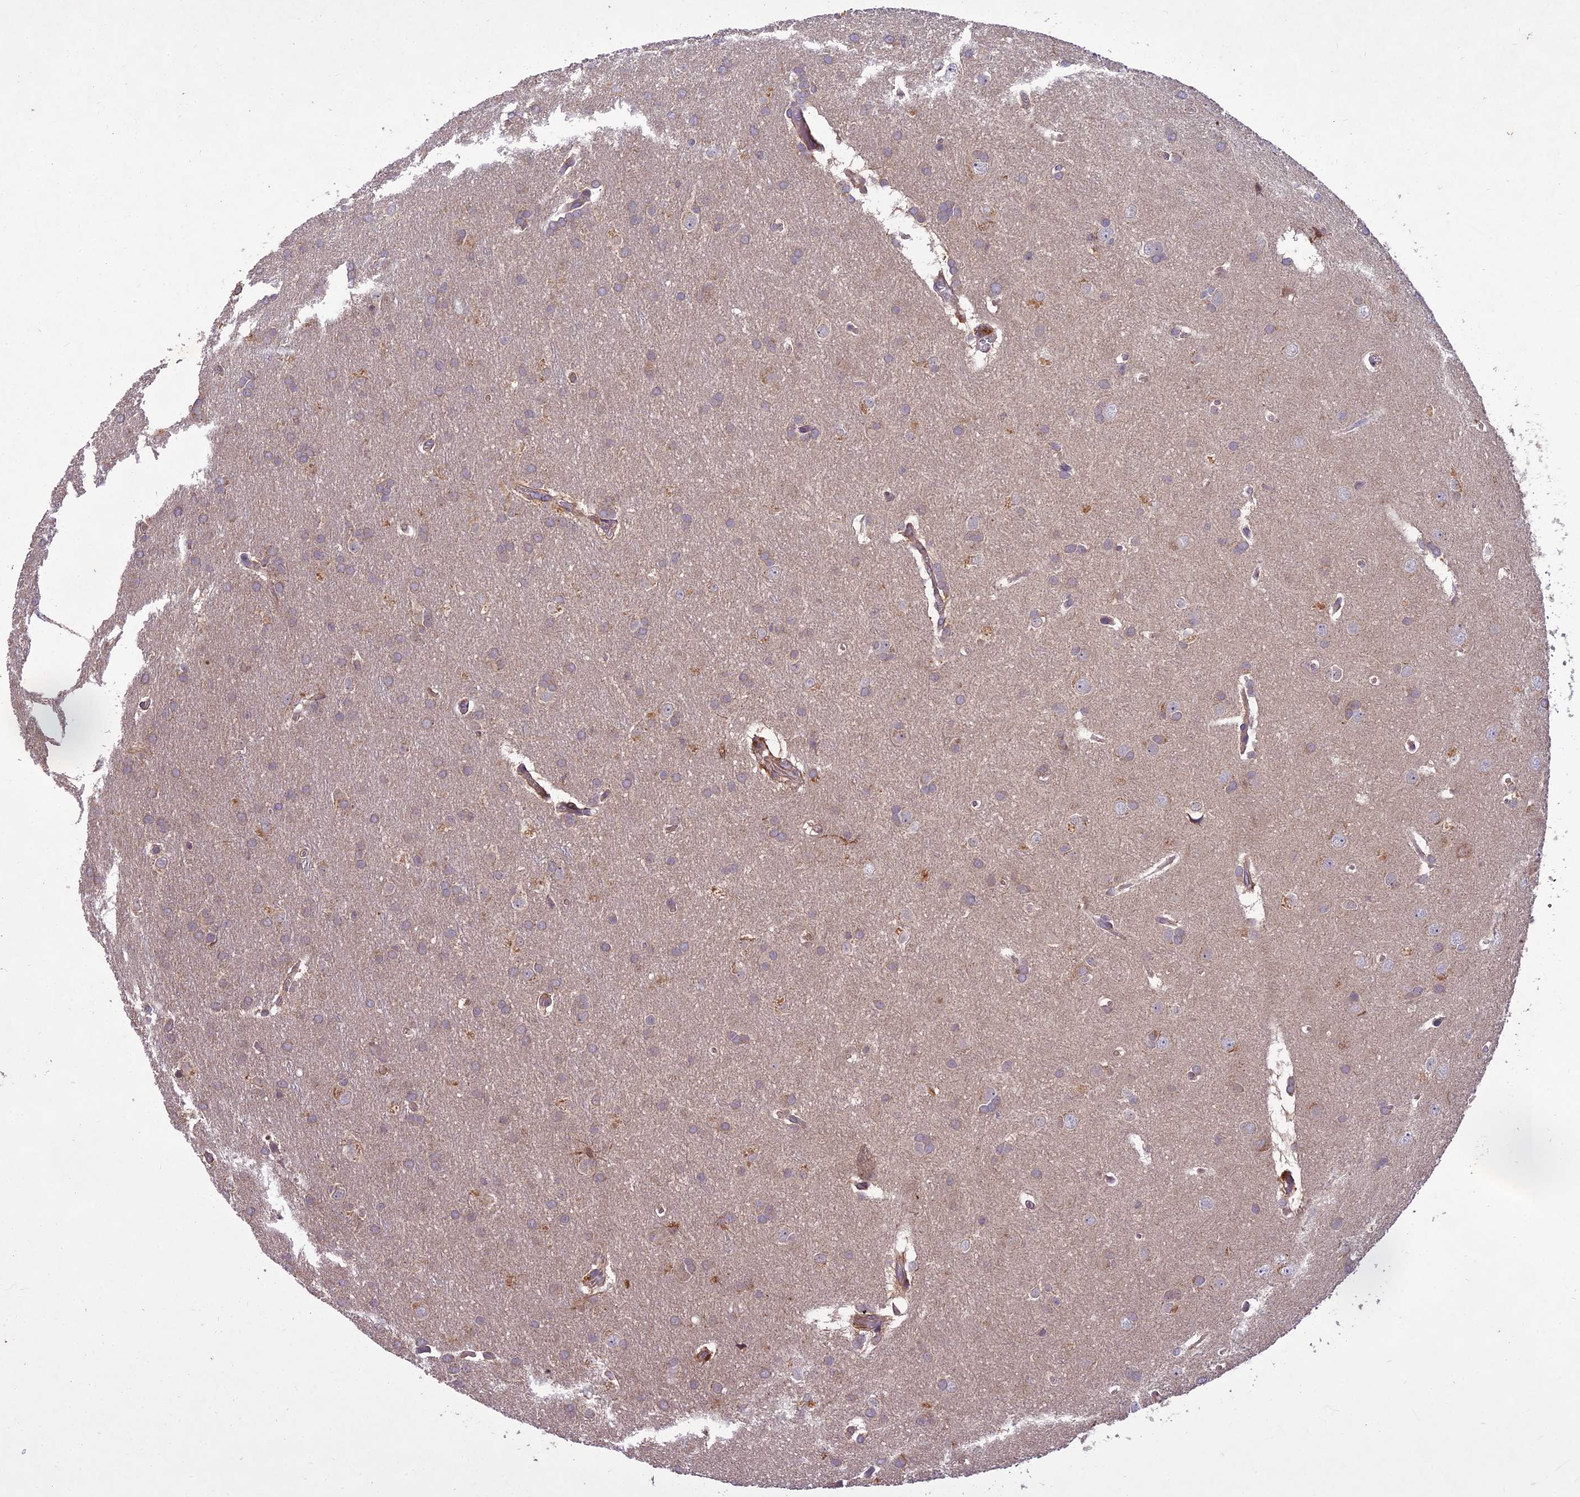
{"staining": {"intensity": "weak", "quantity": "25%-75%", "location": "cytoplasmic/membranous"}, "tissue": "glioma", "cell_type": "Tumor cells", "image_type": "cancer", "snomed": [{"axis": "morphology", "description": "Glioma, malignant, Low grade"}, {"axis": "topography", "description": "Brain"}], "caption": "A low amount of weak cytoplasmic/membranous expression is identified in approximately 25%-75% of tumor cells in glioma tissue.", "gene": "CENPL", "patient": {"sex": "female", "age": 32}}